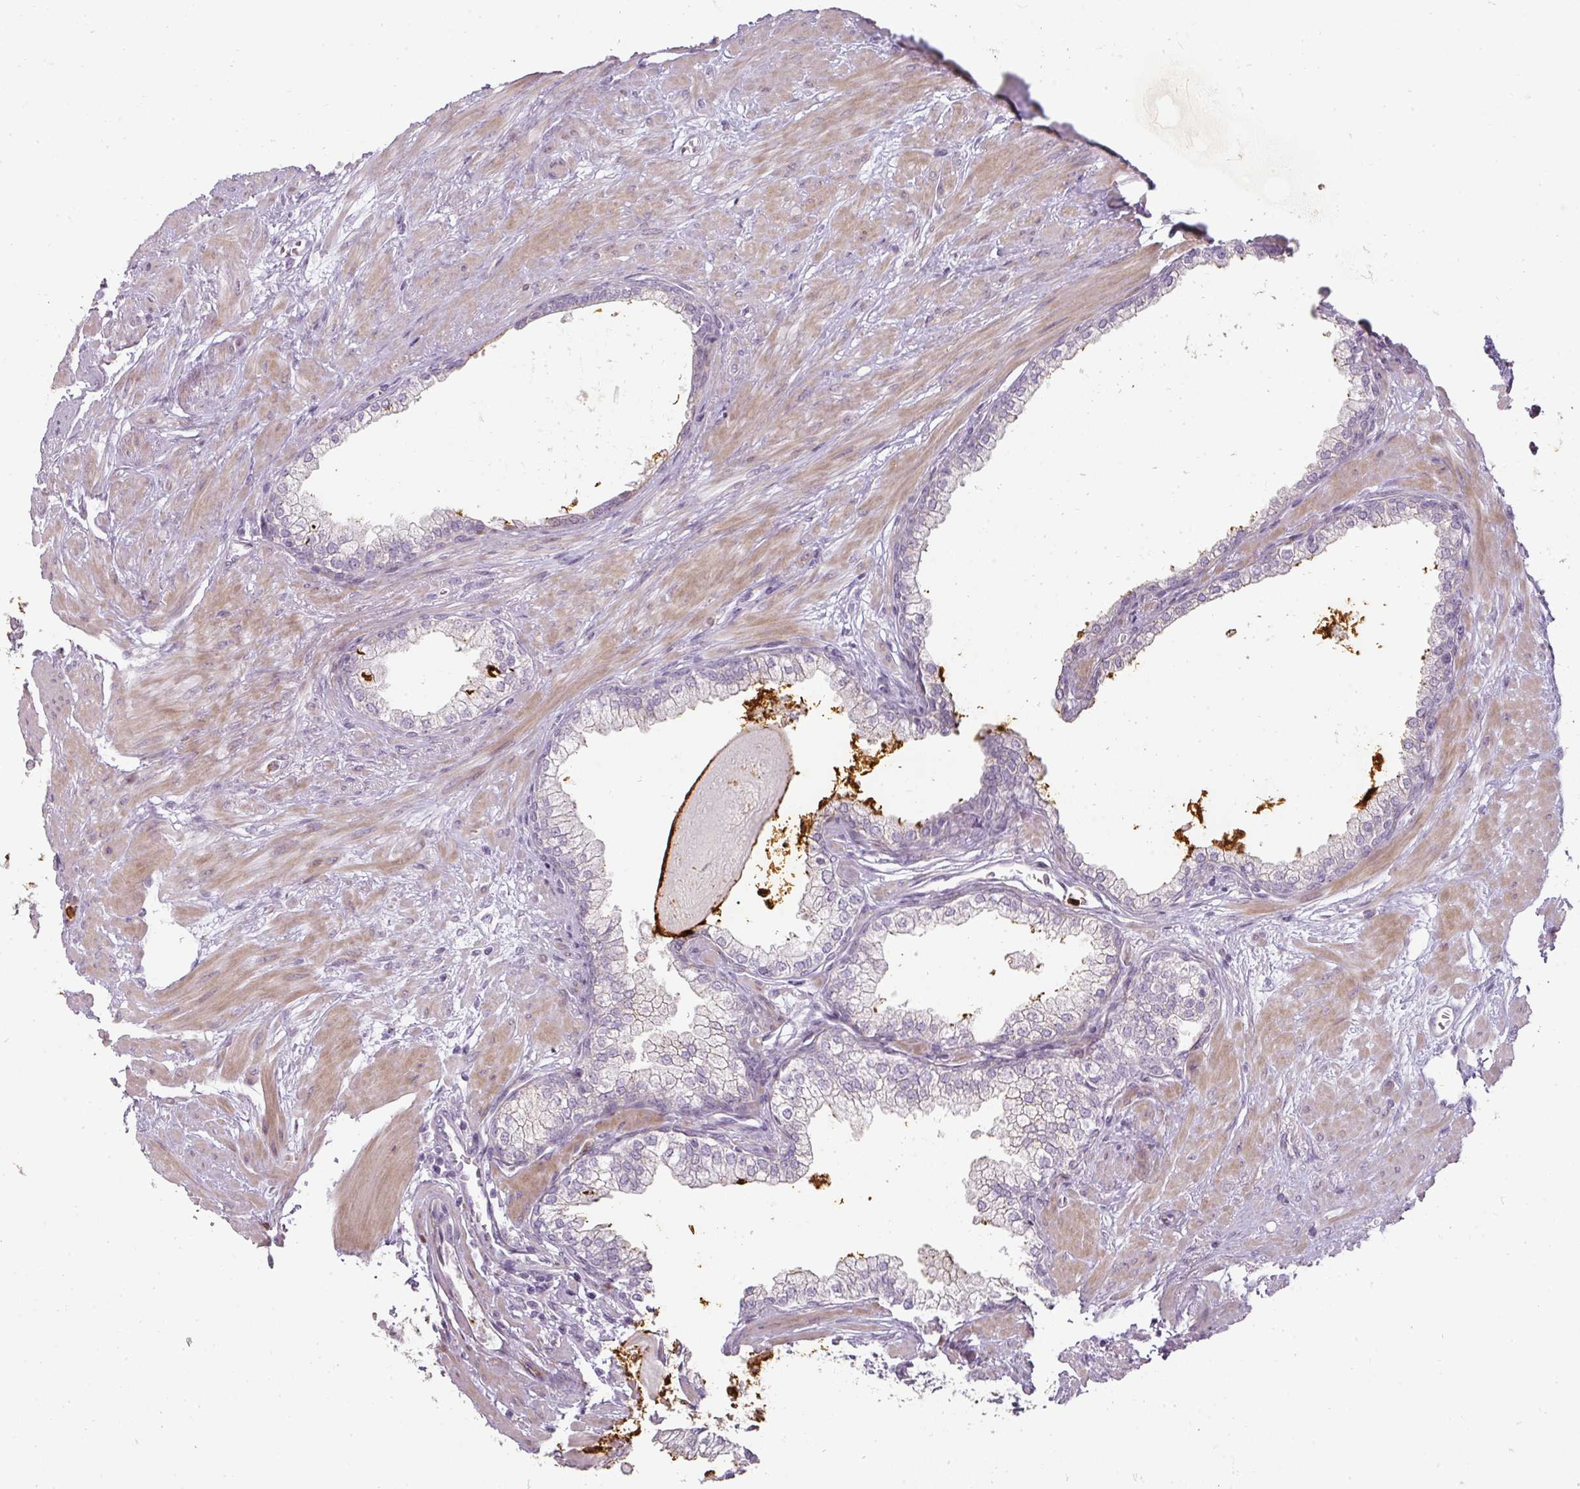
{"staining": {"intensity": "moderate", "quantity": "<25%", "location": "cytoplasmic/membranous"}, "tissue": "prostate", "cell_type": "Glandular cells", "image_type": "normal", "snomed": [{"axis": "morphology", "description": "Normal tissue, NOS"}, {"axis": "topography", "description": "Prostate"}], "caption": "Immunohistochemistry (DAB (3,3'-diaminobenzidine)) staining of benign human prostate exhibits moderate cytoplasmic/membranous protein staining in about <25% of glandular cells.", "gene": "BIK", "patient": {"sex": "male", "age": 57}}